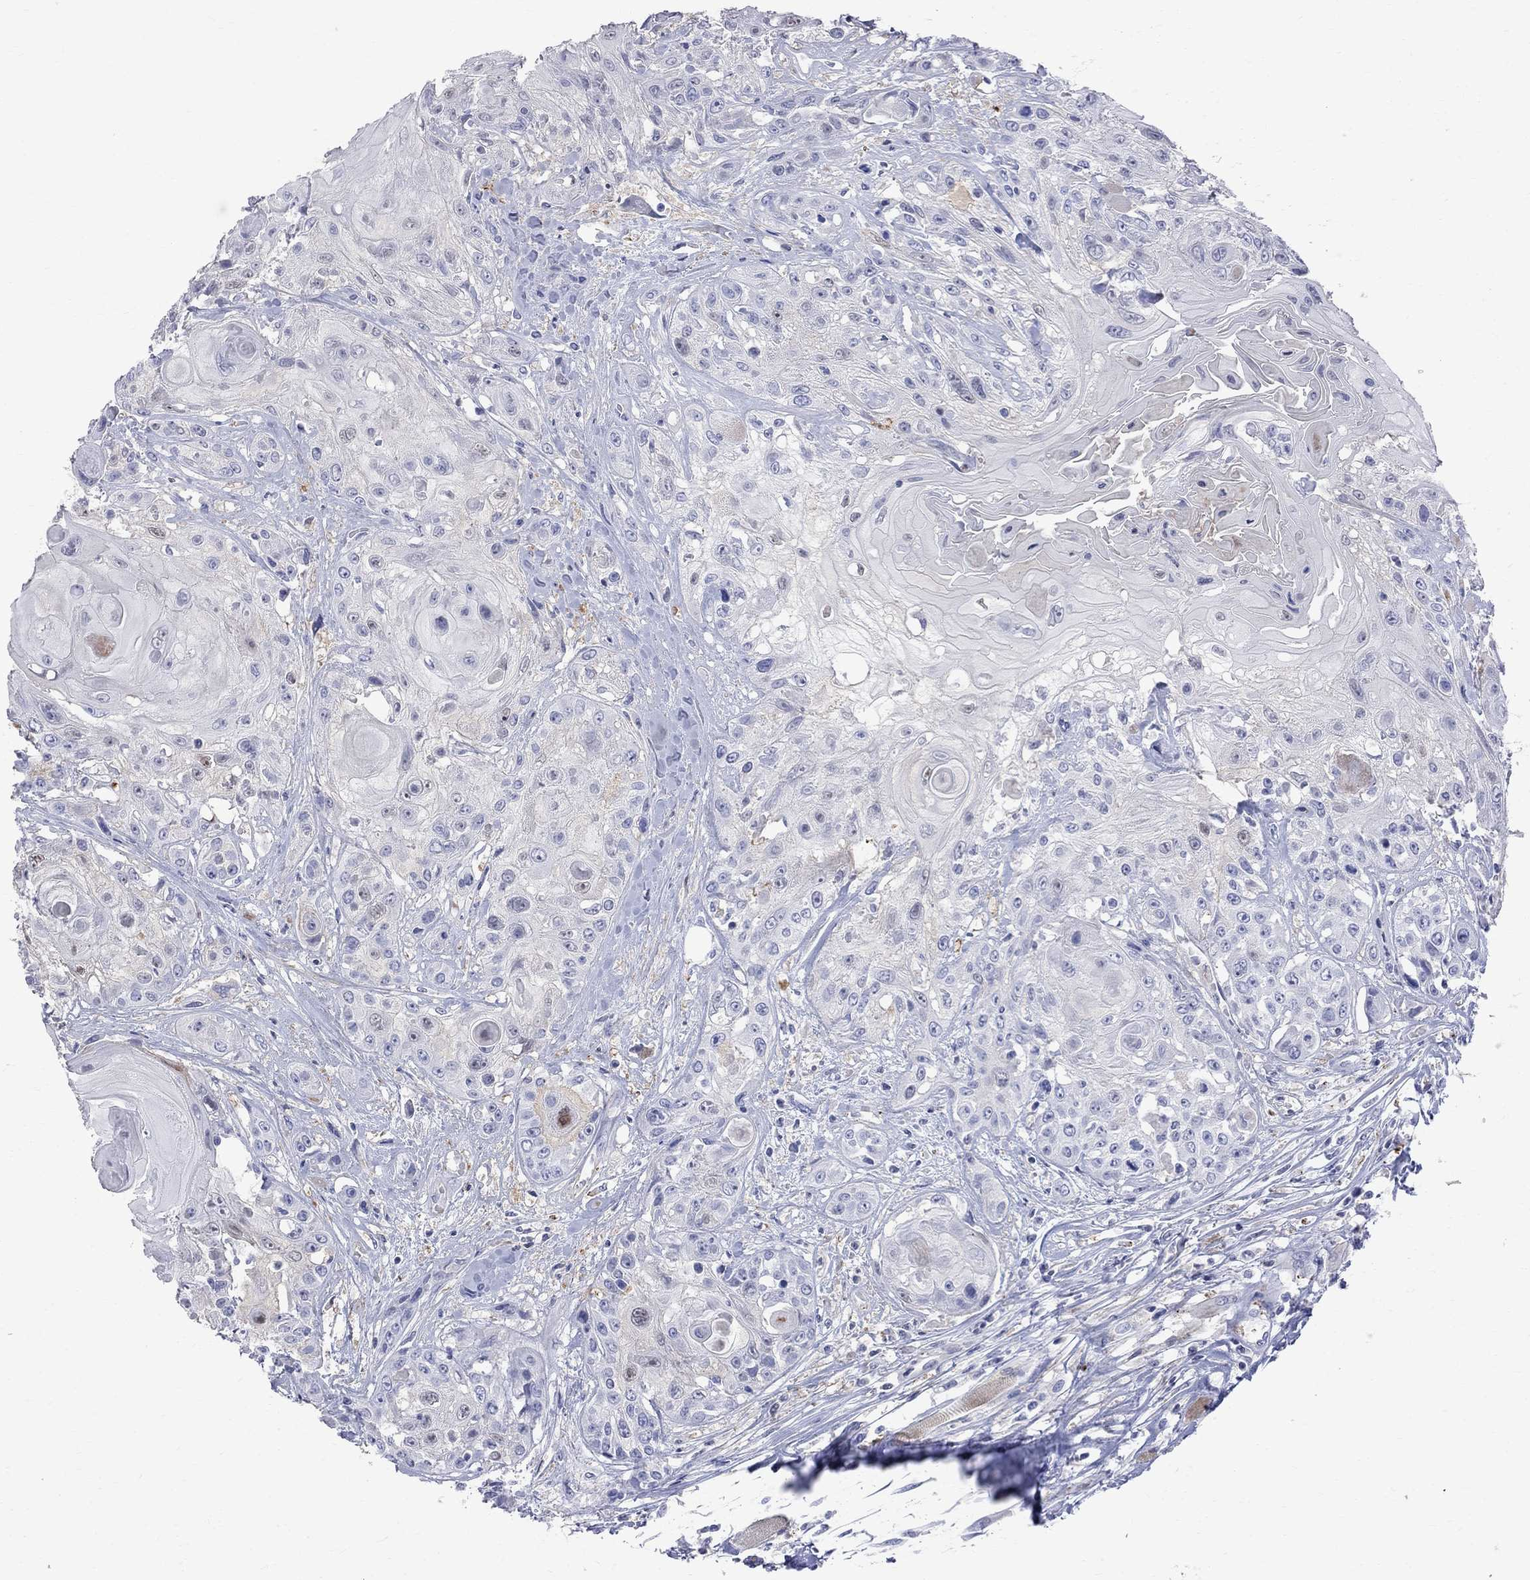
{"staining": {"intensity": "negative", "quantity": "none", "location": "none"}, "tissue": "head and neck cancer", "cell_type": "Tumor cells", "image_type": "cancer", "snomed": [{"axis": "morphology", "description": "Squamous cell carcinoma, NOS"}, {"axis": "topography", "description": "Head-Neck"}], "caption": "Immunohistochemistry of squamous cell carcinoma (head and neck) displays no staining in tumor cells.", "gene": "S100A3", "patient": {"sex": "female", "age": 59}}